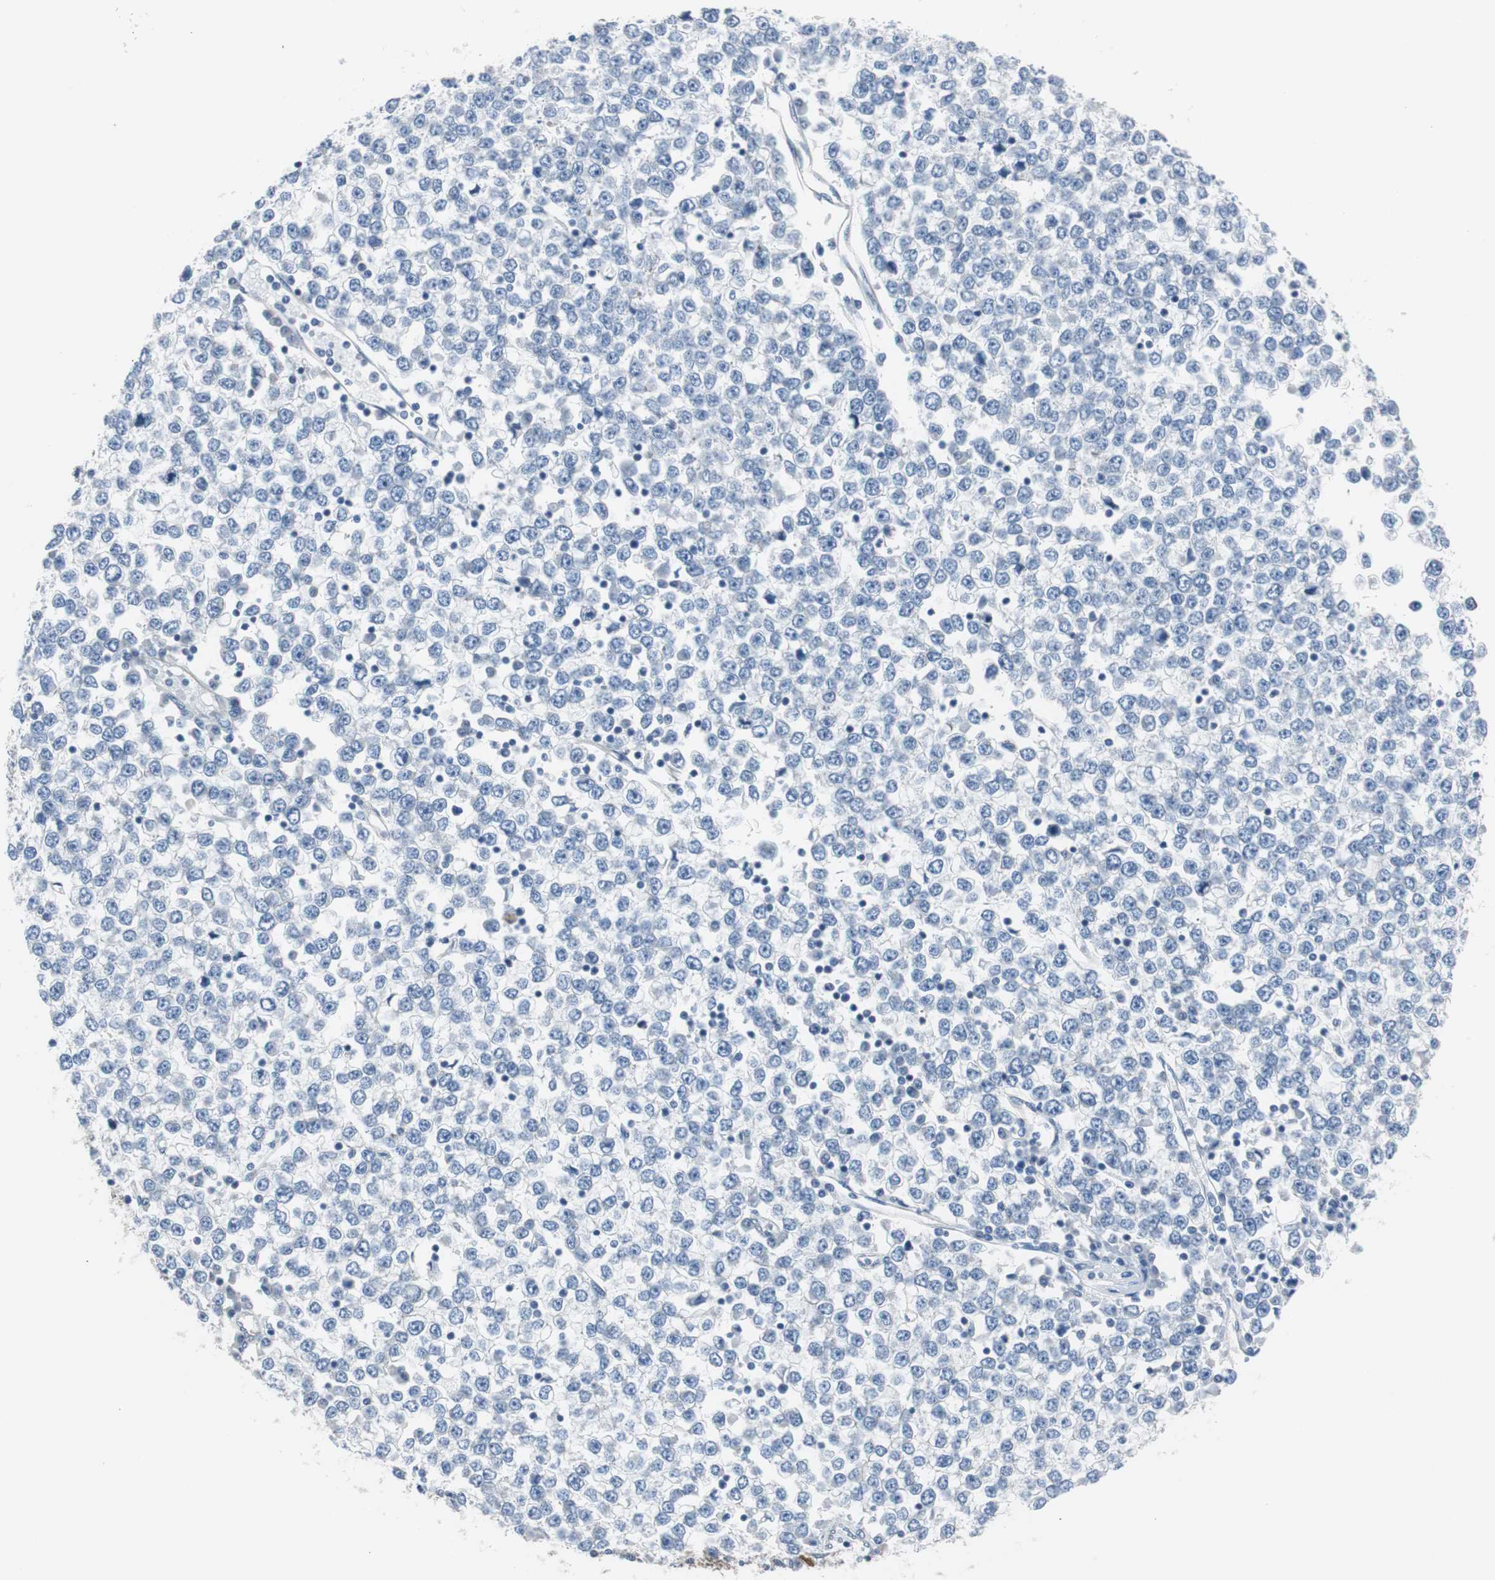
{"staining": {"intensity": "negative", "quantity": "none", "location": "none"}, "tissue": "testis cancer", "cell_type": "Tumor cells", "image_type": "cancer", "snomed": [{"axis": "morphology", "description": "Seminoma, NOS"}, {"axis": "topography", "description": "Testis"}], "caption": "Tumor cells show no significant staining in testis cancer. (DAB immunohistochemistry, high magnification).", "gene": "STXBP4", "patient": {"sex": "male", "age": 65}}